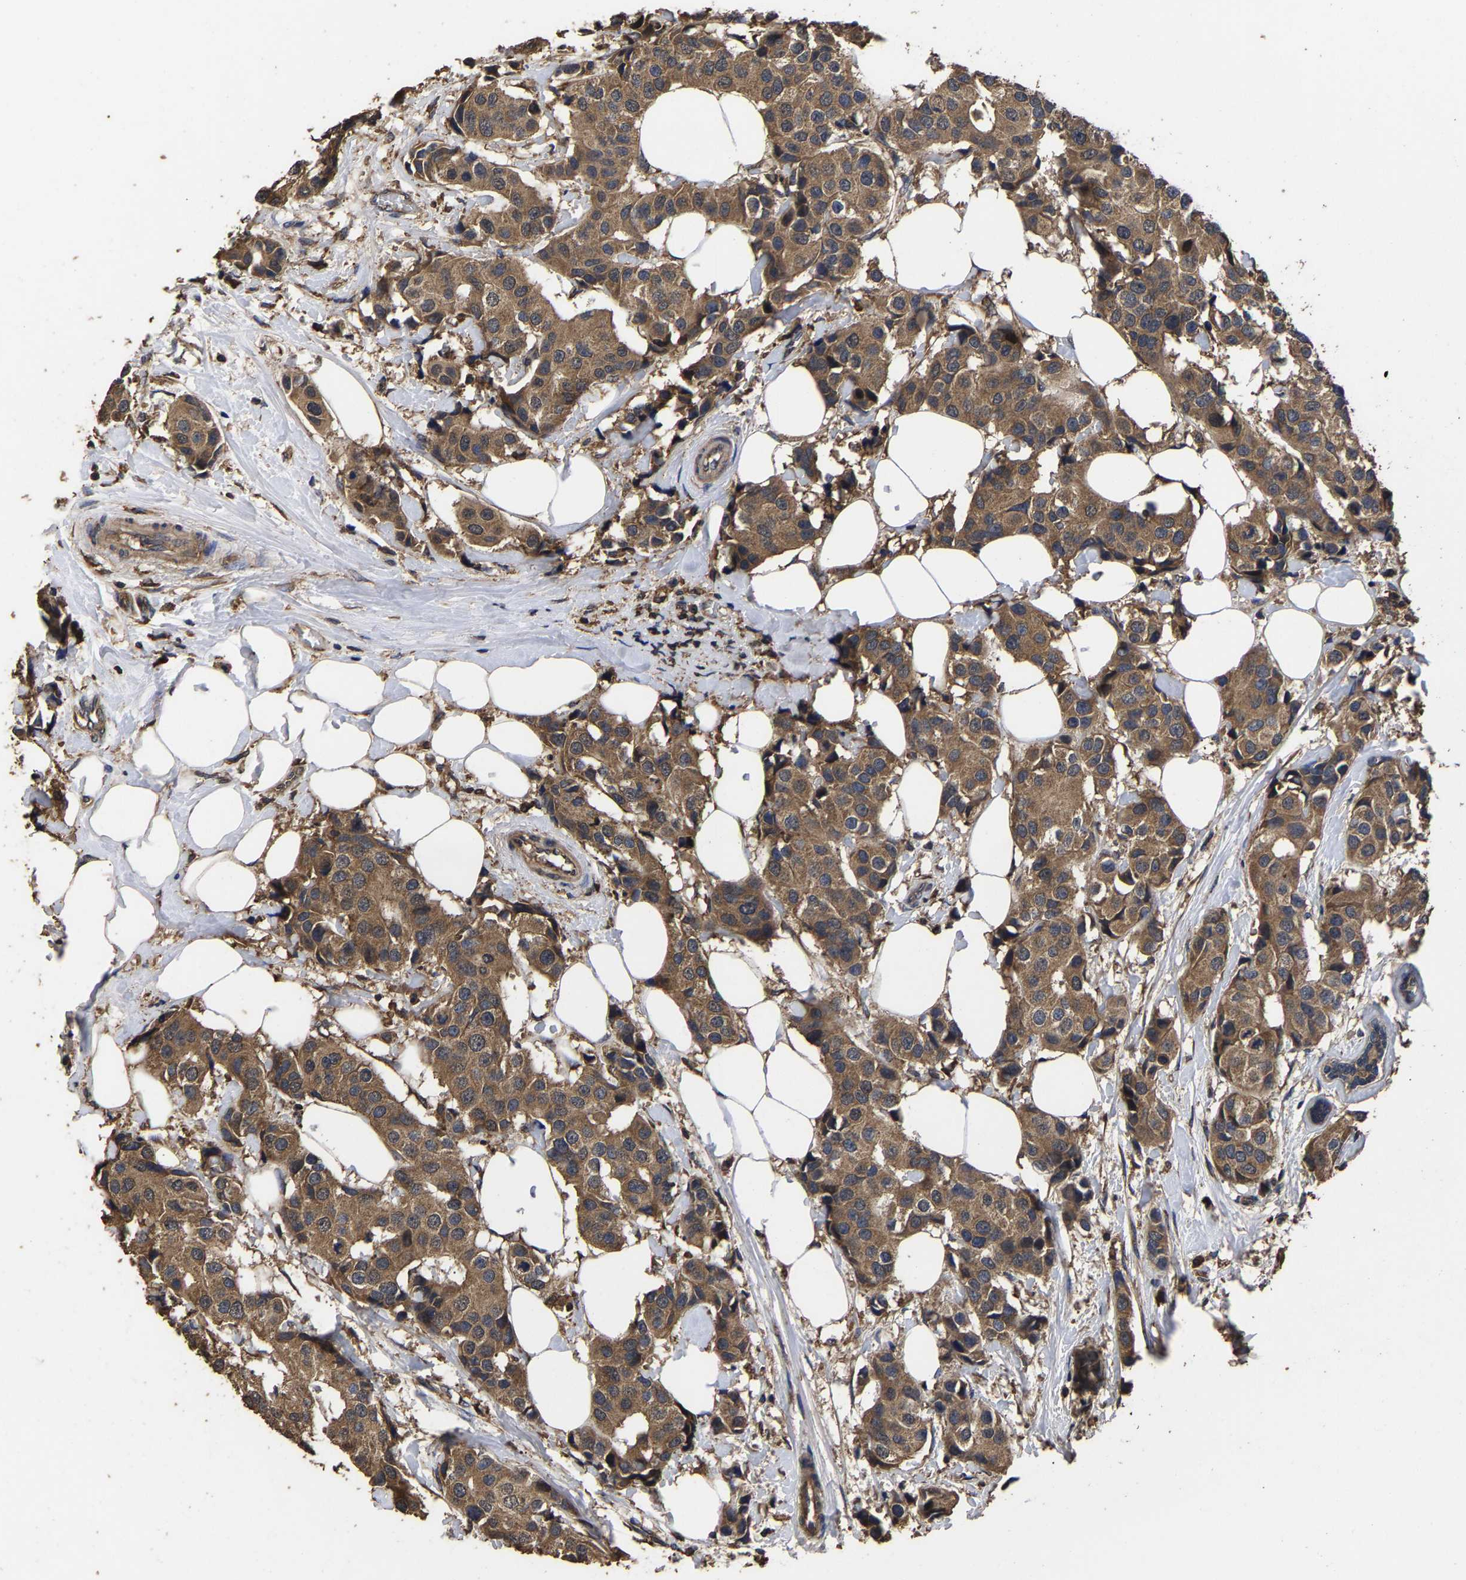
{"staining": {"intensity": "moderate", "quantity": ">75%", "location": "cytoplasmic/membranous"}, "tissue": "breast cancer", "cell_type": "Tumor cells", "image_type": "cancer", "snomed": [{"axis": "morphology", "description": "Normal tissue, NOS"}, {"axis": "morphology", "description": "Duct carcinoma"}, {"axis": "topography", "description": "Breast"}], "caption": "This is an image of immunohistochemistry (IHC) staining of intraductal carcinoma (breast), which shows moderate staining in the cytoplasmic/membranous of tumor cells.", "gene": "ITCH", "patient": {"sex": "female", "age": 39}}